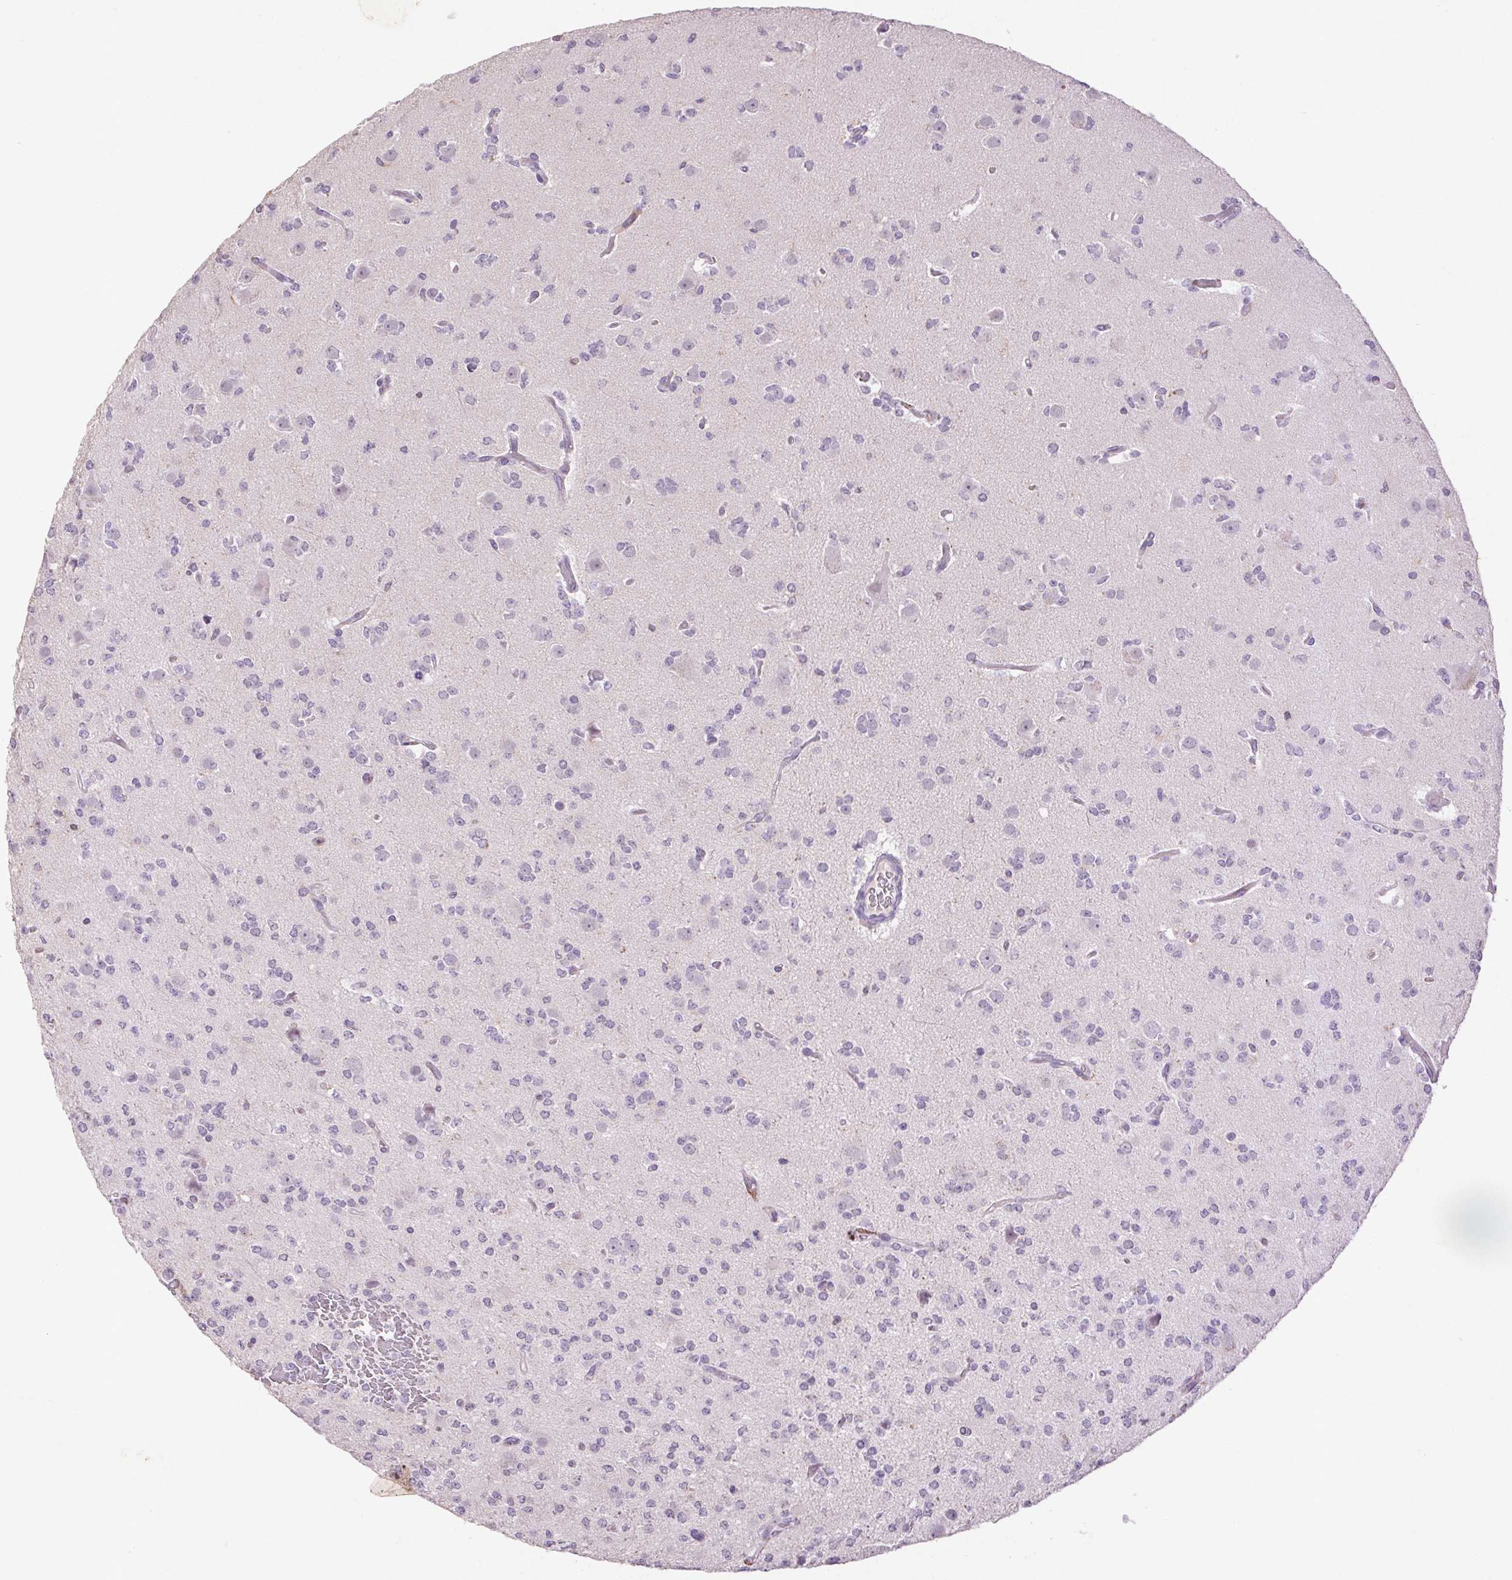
{"staining": {"intensity": "negative", "quantity": "none", "location": "none"}, "tissue": "glioma", "cell_type": "Tumor cells", "image_type": "cancer", "snomed": [{"axis": "morphology", "description": "Glioma, malignant, Low grade"}, {"axis": "topography", "description": "Brain"}], "caption": "Immunohistochemical staining of human malignant low-grade glioma demonstrates no significant expression in tumor cells.", "gene": "FNDC7", "patient": {"sex": "male", "age": 27}}